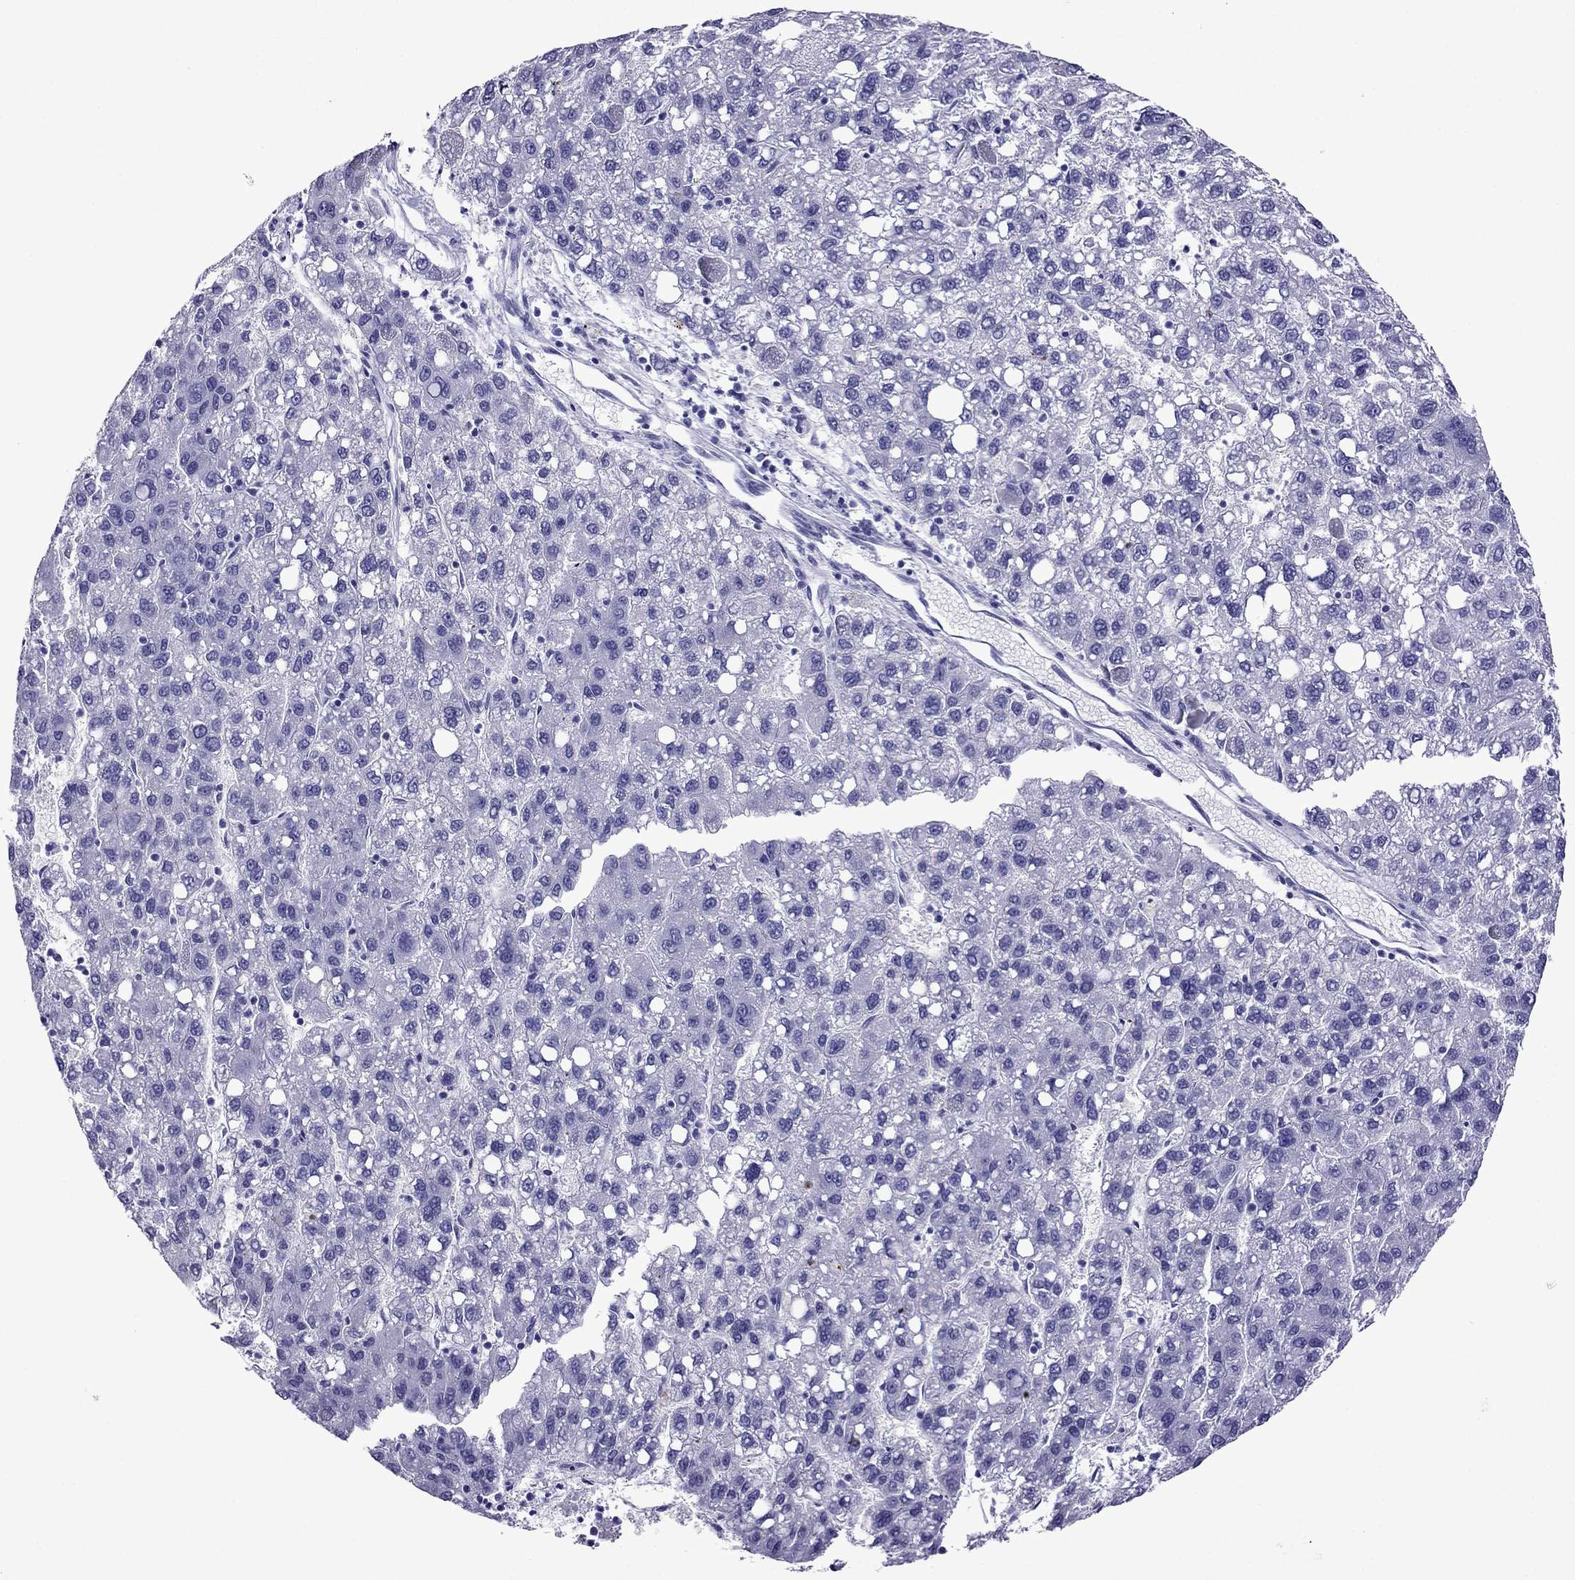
{"staining": {"intensity": "negative", "quantity": "none", "location": "none"}, "tissue": "liver cancer", "cell_type": "Tumor cells", "image_type": "cancer", "snomed": [{"axis": "morphology", "description": "Carcinoma, Hepatocellular, NOS"}, {"axis": "topography", "description": "Liver"}], "caption": "This is an immunohistochemistry (IHC) image of liver cancer. There is no positivity in tumor cells.", "gene": "CRYBA1", "patient": {"sex": "female", "age": 82}}